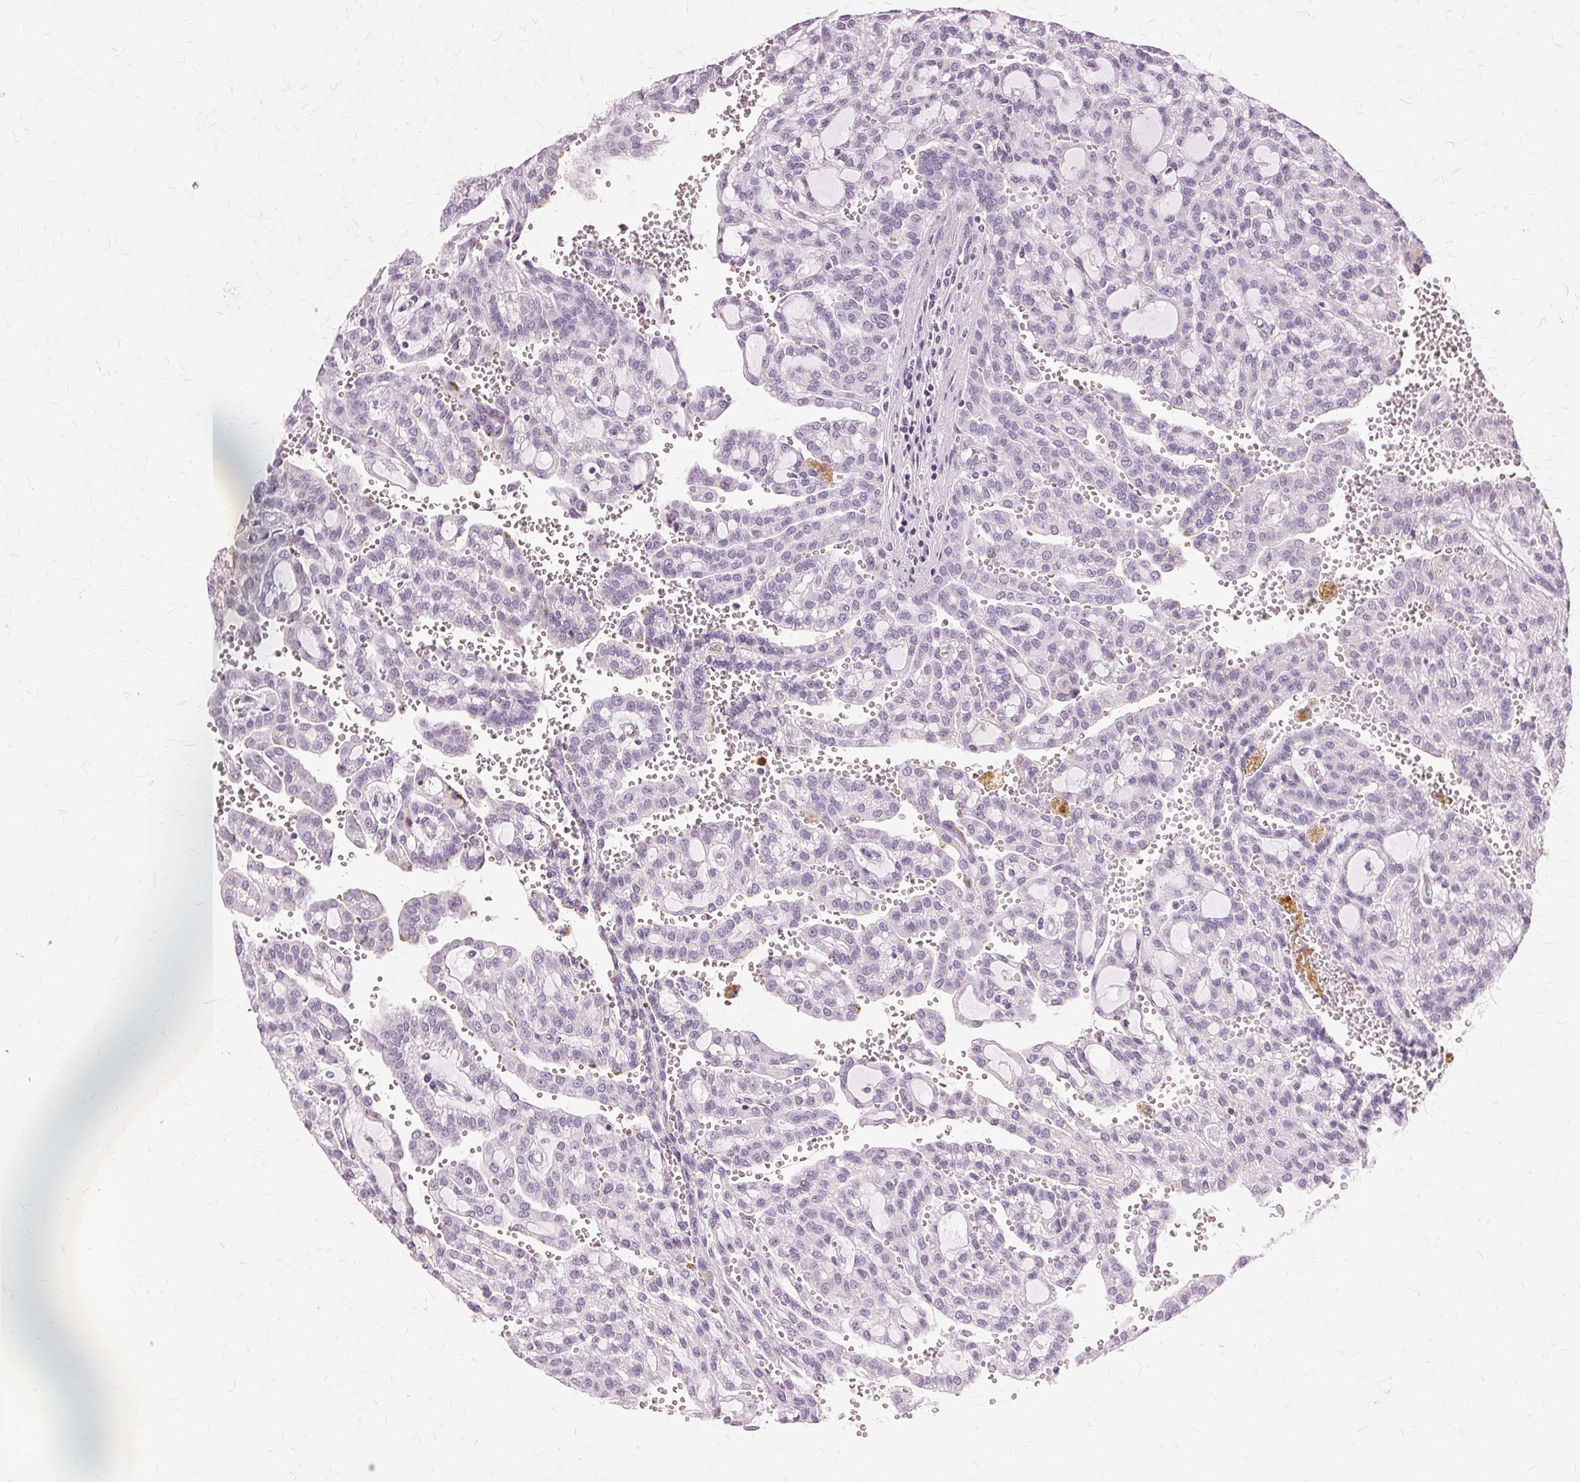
{"staining": {"intensity": "negative", "quantity": "none", "location": "none"}, "tissue": "renal cancer", "cell_type": "Tumor cells", "image_type": "cancer", "snomed": [{"axis": "morphology", "description": "Adenocarcinoma, NOS"}, {"axis": "topography", "description": "Kidney"}], "caption": "A high-resolution photomicrograph shows immunohistochemistry (IHC) staining of renal cancer, which shows no significant staining in tumor cells.", "gene": "SLC45A3", "patient": {"sex": "male", "age": 63}}